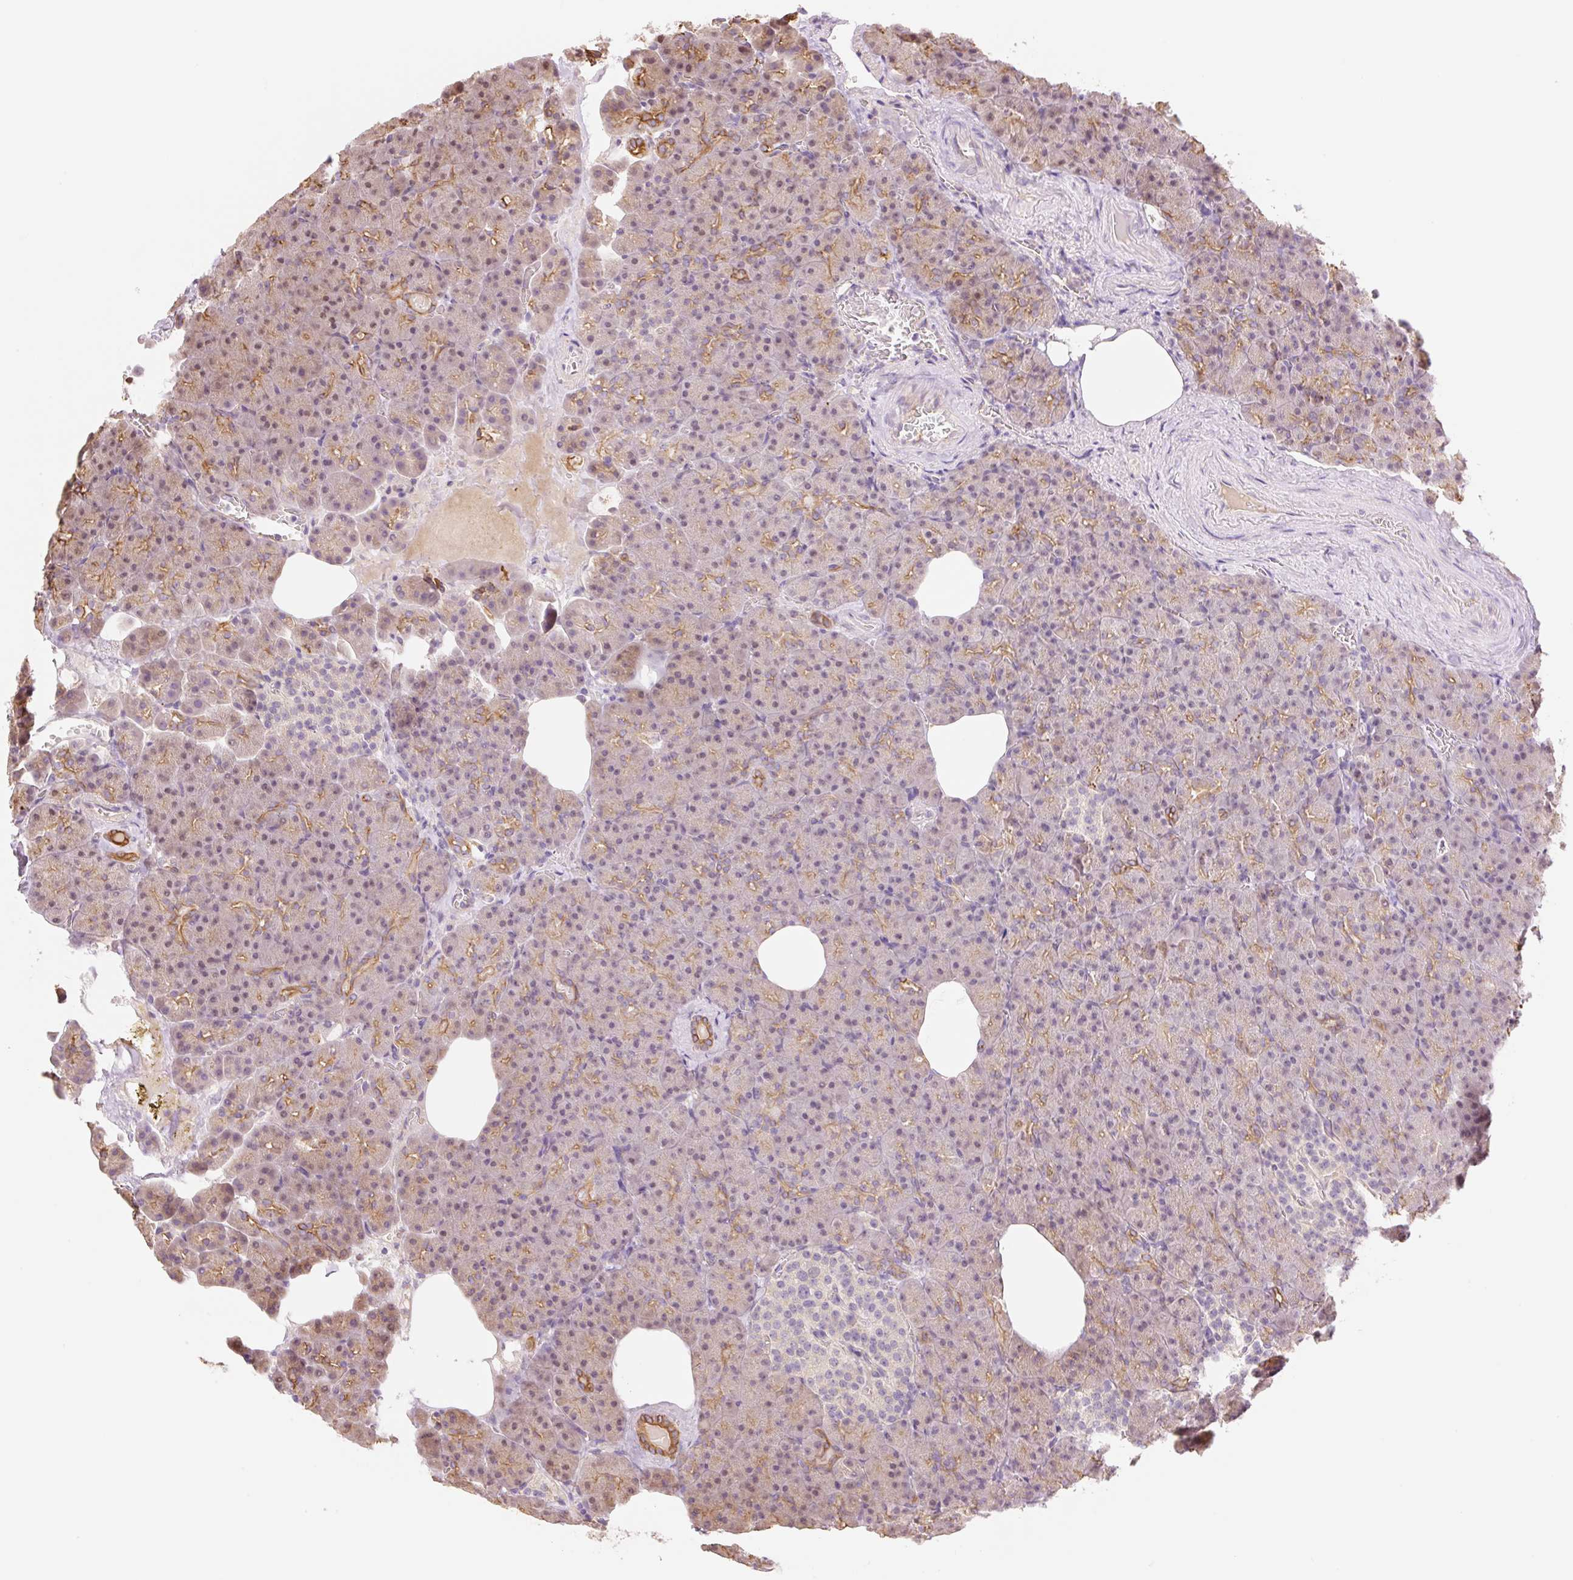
{"staining": {"intensity": "strong", "quantity": "25%-75%", "location": "cytoplasmic/membranous"}, "tissue": "pancreas", "cell_type": "Exocrine glandular cells", "image_type": "normal", "snomed": [{"axis": "morphology", "description": "Normal tissue, NOS"}, {"axis": "topography", "description": "Pancreas"}], "caption": "This is a micrograph of immunohistochemistry (IHC) staining of benign pancreas, which shows strong staining in the cytoplasmic/membranous of exocrine glandular cells.", "gene": "NLRP5", "patient": {"sex": "female", "age": 74}}